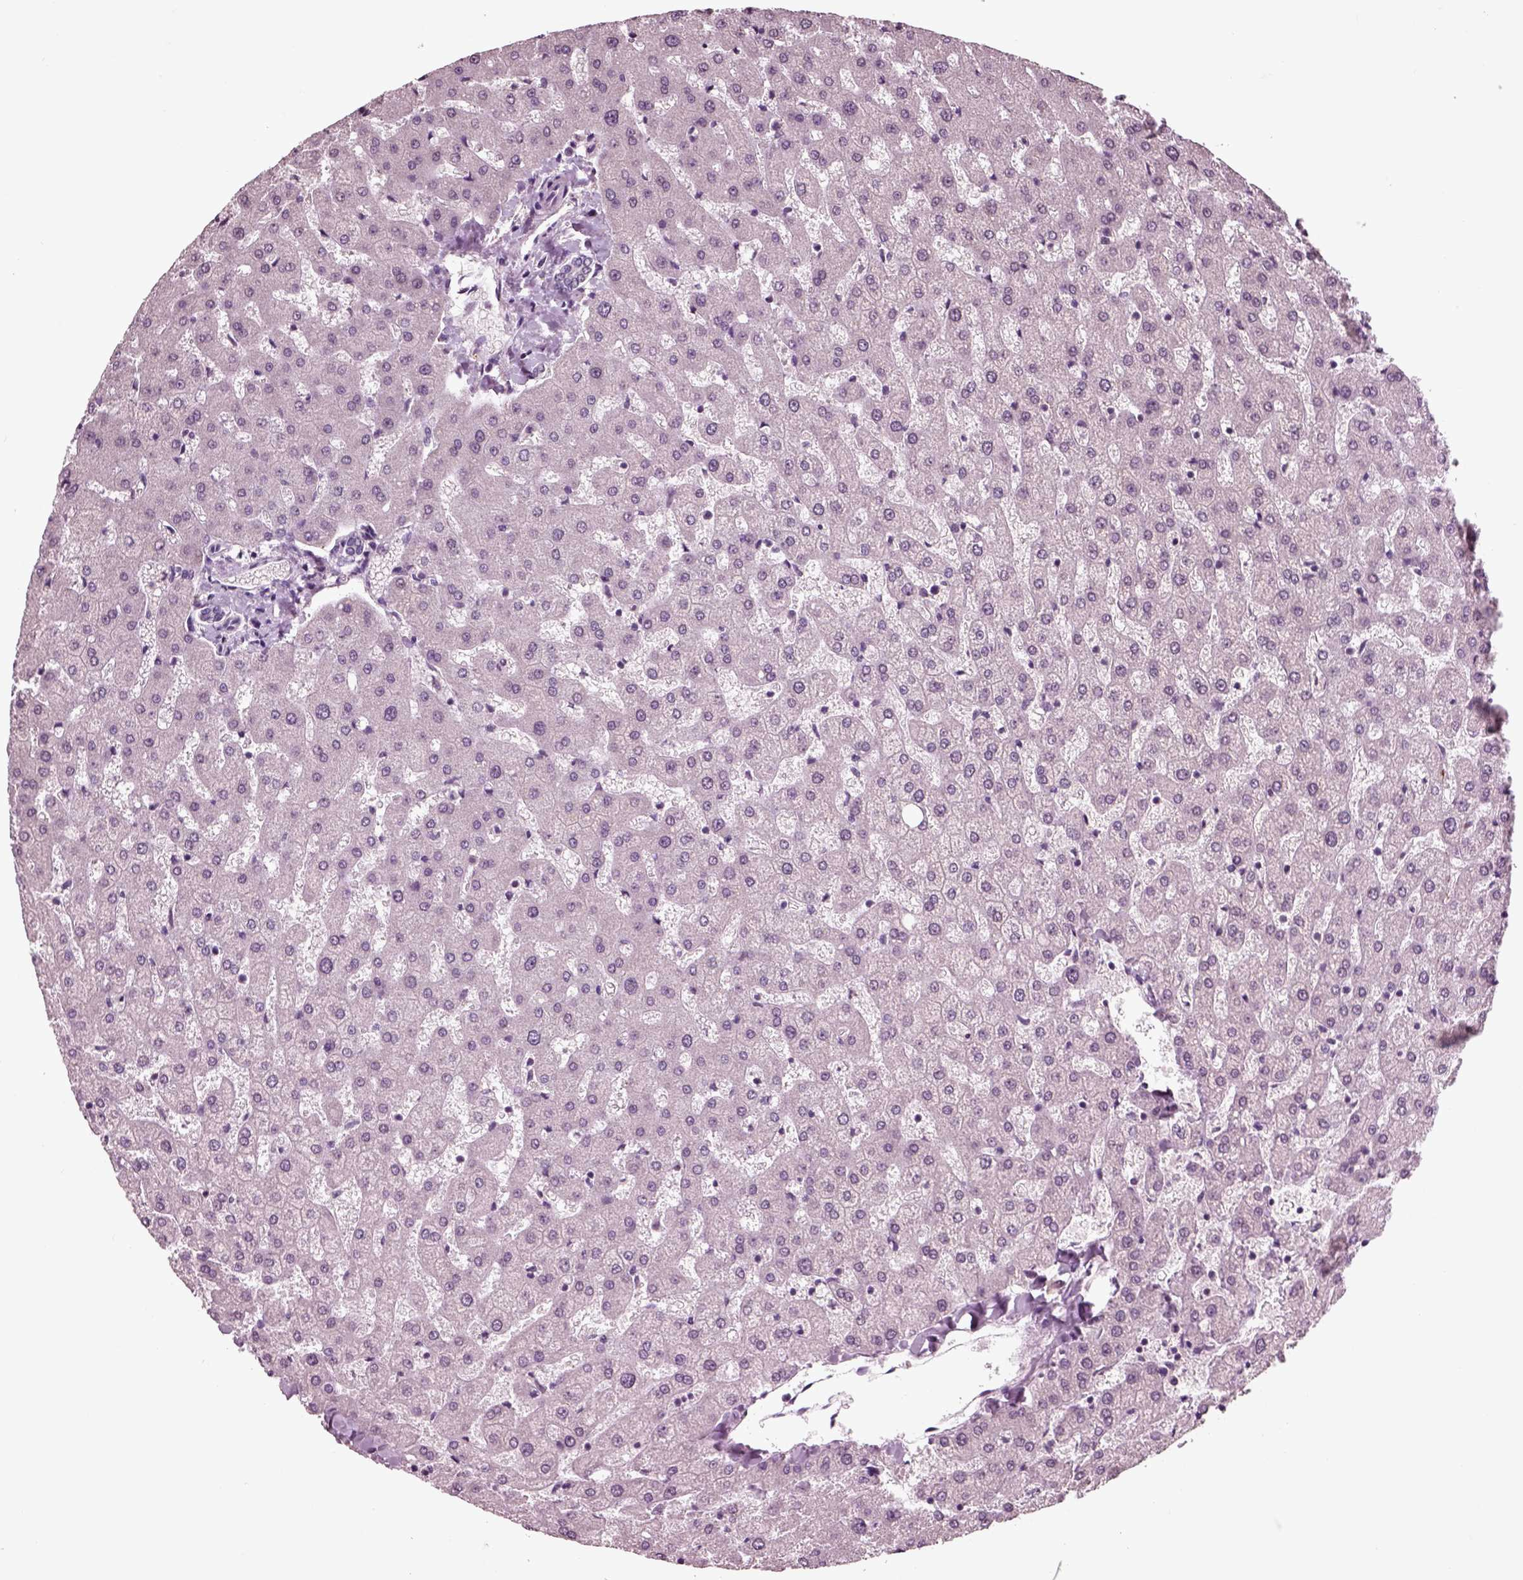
{"staining": {"intensity": "negative", "quantity": "none", "location": "none"}, "tissue": "liver", "cell_type": "Cholangiocytes", "image_type": "normal", "snomed": [{"axis": "morphology", "description": "Normal tissue, NOS"}, {"axis": "topography", "description": "Liver"}], "caption": "Immunohistochemistry (IHC) of unremarkable human liver exhibits no staining in cholangiocytes.", "gene": "CHGB", "patient": {"sex": "female", "age": 50}}